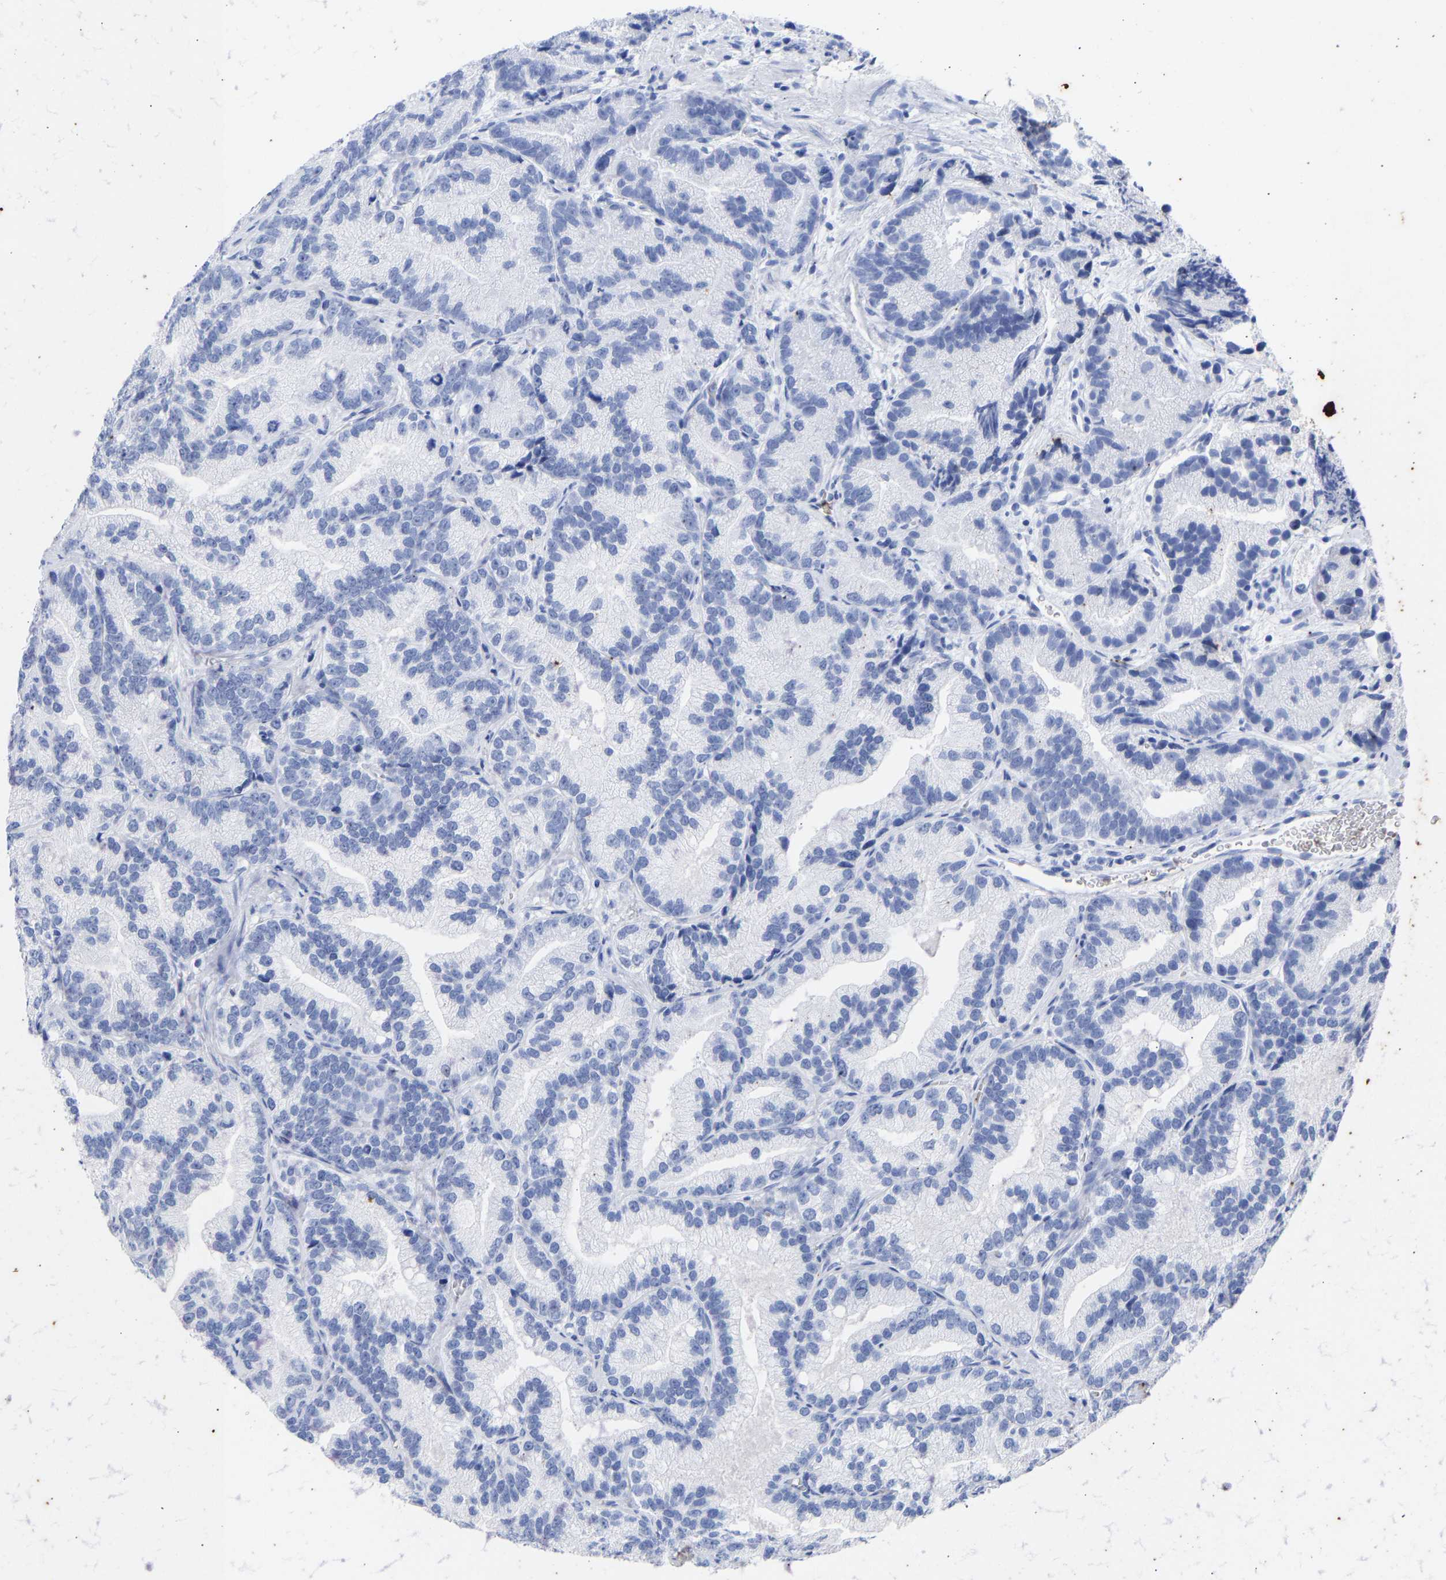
{"staining": {"intensity": "negative", "quantity": "none", "location": "none"}, "tissue": "prostate cancer", "cell_type": "Tumor cells", "image_type": "cancer", "snomed": [{"axis": "morphology", "description": "Adenocarcinoma, Low grade"}, {"axis": "topography", "description": "Prostate"}], "caption": "Prostate adenocarcinoma (low-grade) stained for a protein using immunohistochemistry (IHC) shows no positivity tumor cells.", "gene": "KRT1", "patient": {"sex": "male", "age": 89}}